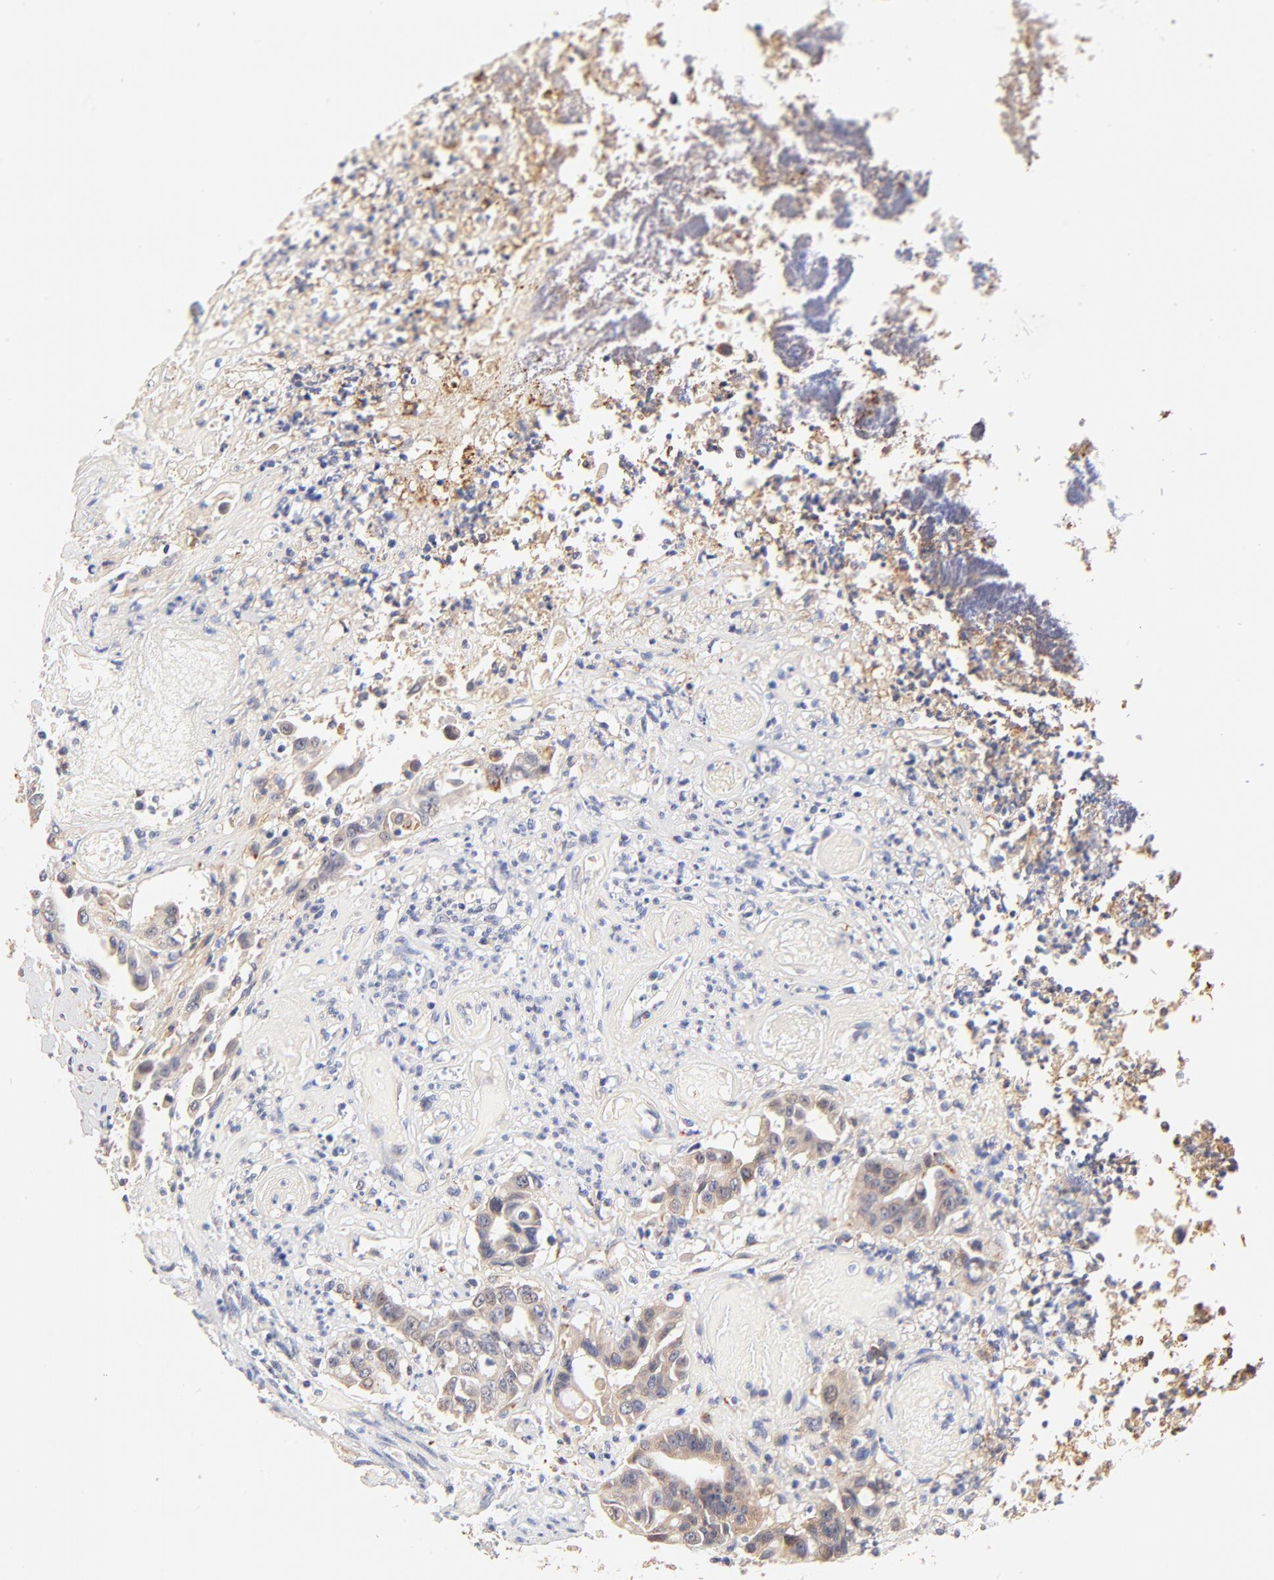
{"staining": {"intensity": "moderate", "quantity": ">75%", "location": "cytoplasmic/membranous"}, "tissue": "colorectal cancer", "cell_type": "Tumor cells", "image_type": "cancer", "snomed": [{"axis": "morphology", "description": "Adenocarcinoma, NOS"}, {"axis": "topography", "description": "Colon"}], "caption": "Immunohistochemical staining of human colorectal cancer displays medium levels of moderate cytoplasmic/membranous protein staining in approximately >75% of tumor cells. (Brightfield microscopy of DAB IHC at high magnification).", "gene": "PTK7", "patient": {"sex": "female", "age": 70}}